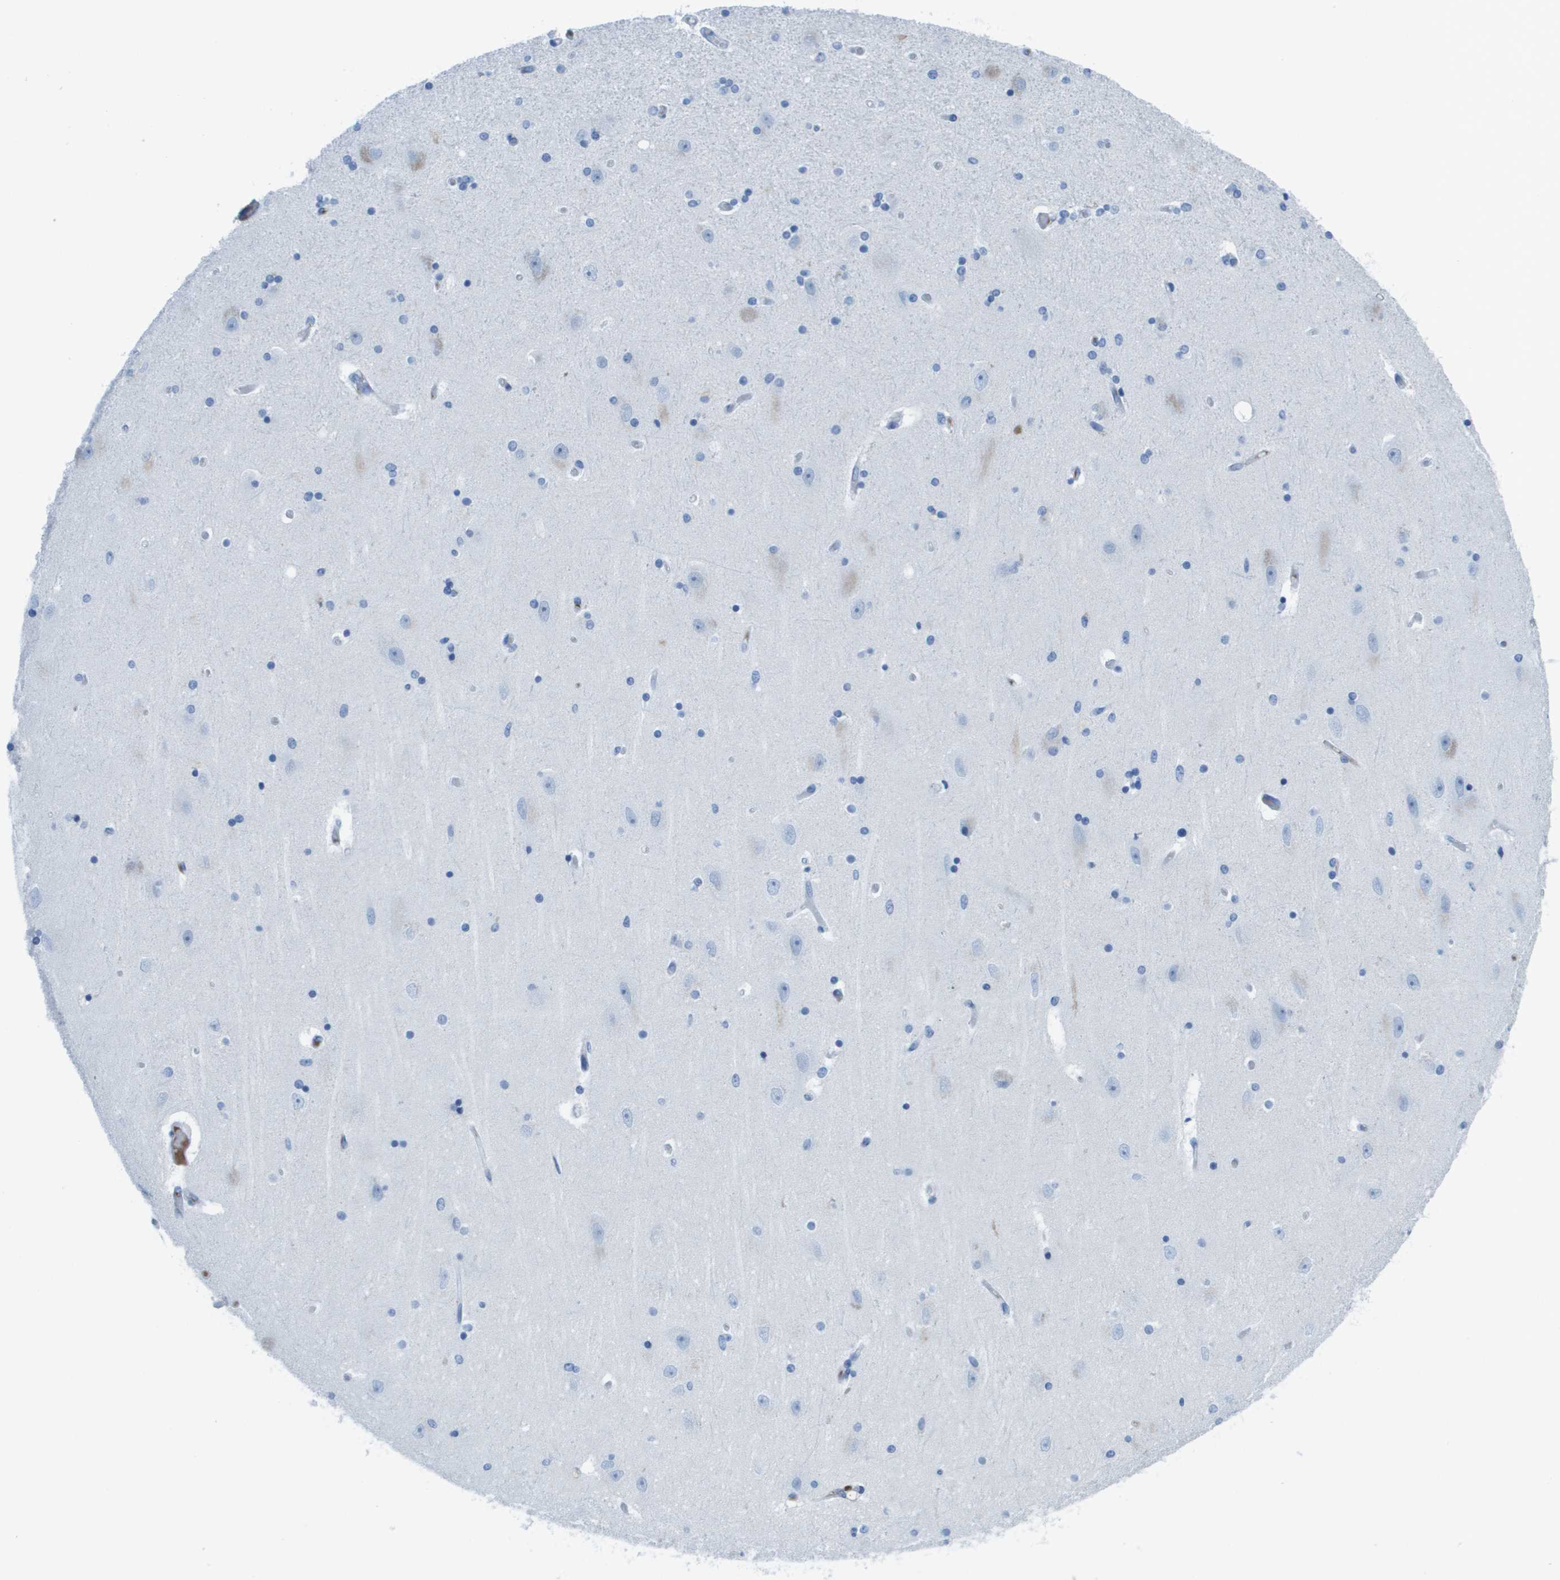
{"staining": {"intensity": "negative", "quantity": "none", "location": "none"}, "tissue": "hippocampus", "cell_type": "Glial cells", "image_type": "normal", "snomed": [{"axis": "morphology", "description": "Normal tissue, NOS"}, {"axis": "topography", "description": "Hippocampus"}], "caption": "Hippocampus was stained to show a protein in brown. There is no significant positivity in glial cells. Brightfield microscopy of immunohistochemistry (IHC) stained with DAB (brown) and hematoxylin (blue), captured at high magnification.", "gene": "GPR18", "patient": {"sex": "female", "age": 54}}